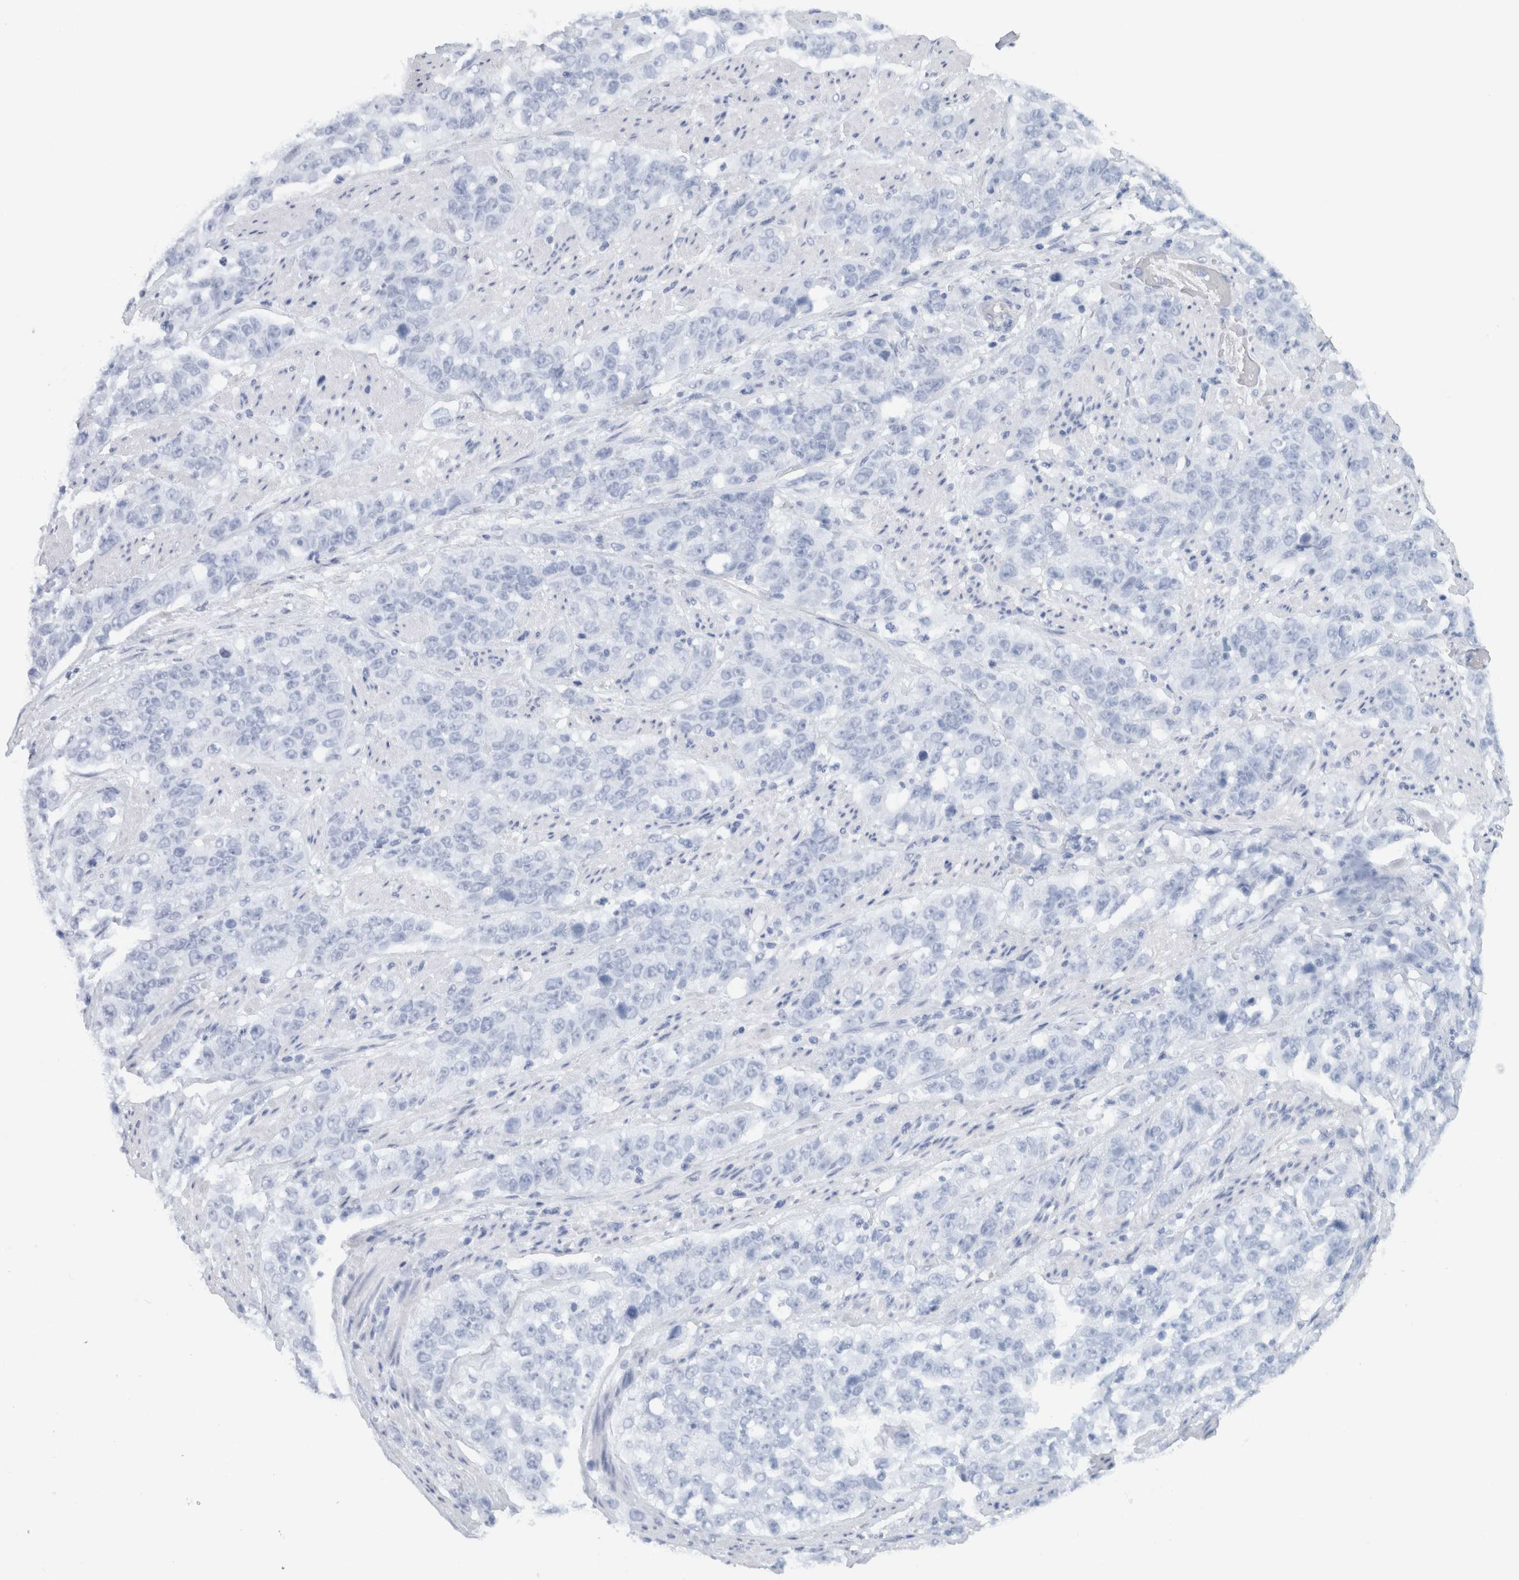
{"staining": {"intensity": "negative", "quantity": "none", "location": "none"}, "tissue": "stomach cancer", "cell_type": "Tumor cells", "image_type": "cancer", "snomed": [{"axis": "morphology", "description": "Adenocarcinoma, NOS"}, {"axis": "topography", "description": "Stomach"}], "caption": "Micrograph shows no protein positivity in tumor cells of adenocarcinoma (stomach) tissue.", "gene": "CNTN1", "patient": {"sex": "male", "age": 48}}